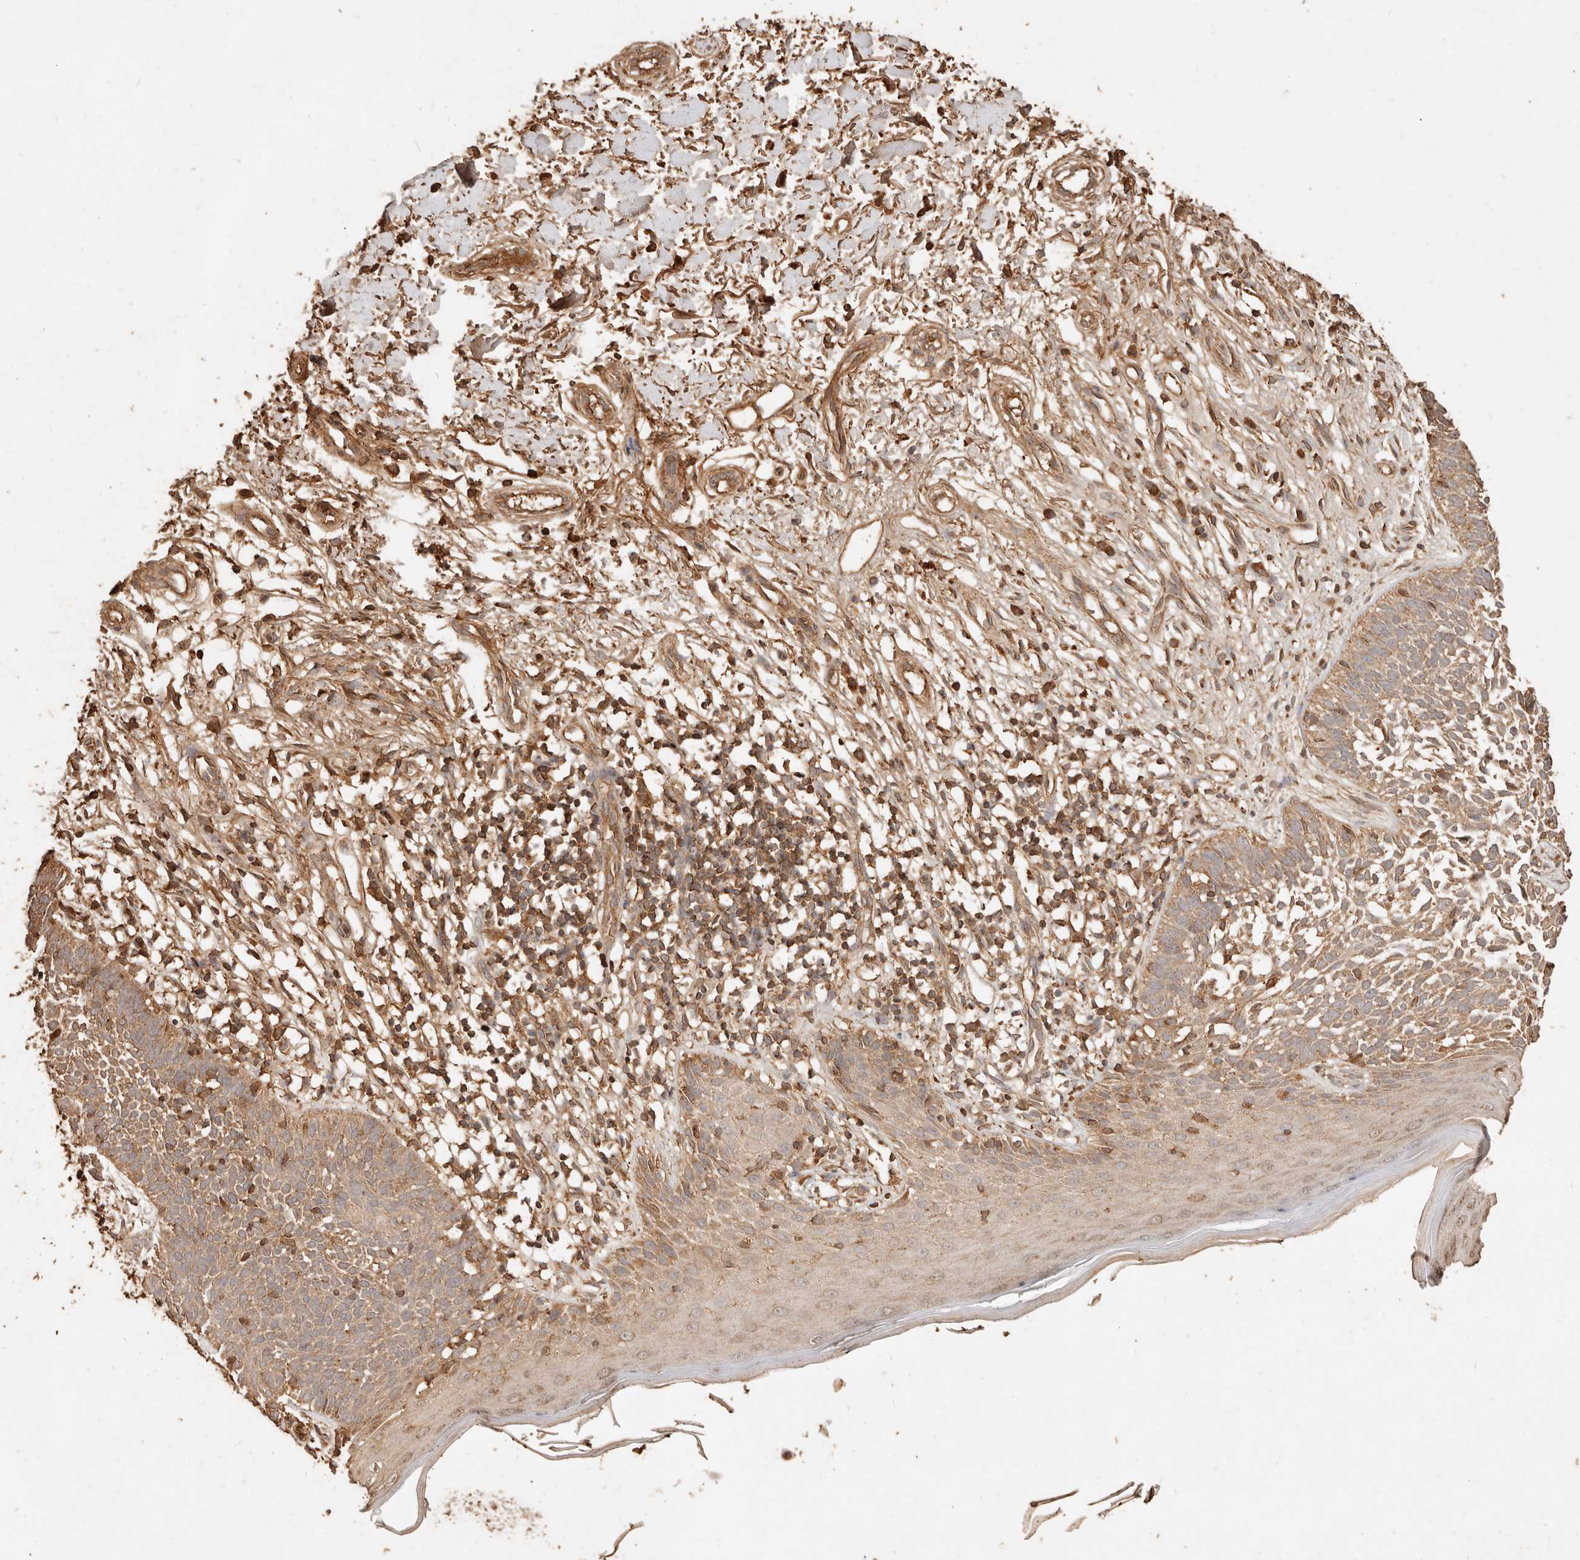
{"staining": {"intensity": "moderate", "quantity": "25%-75%", "location": "cytoplasmic/membranous"}, "tissue": "skin cancer", "cell_type": "Tumor cells", "image_type": "cancer", "snomed": [{"axis": "morphology", "description": "Basal cell carcinoma"}, {"axis": "topography", "description": "Skin"}], "caption": "Tumor cells reveal medium levels of moderate cytoplasmic/membranous positivity in approximately 25%-75% of cells in basal cell carcinoma (skin).", "gene": "FAM180B", "patient": {"sex": "female", "age": 64}}